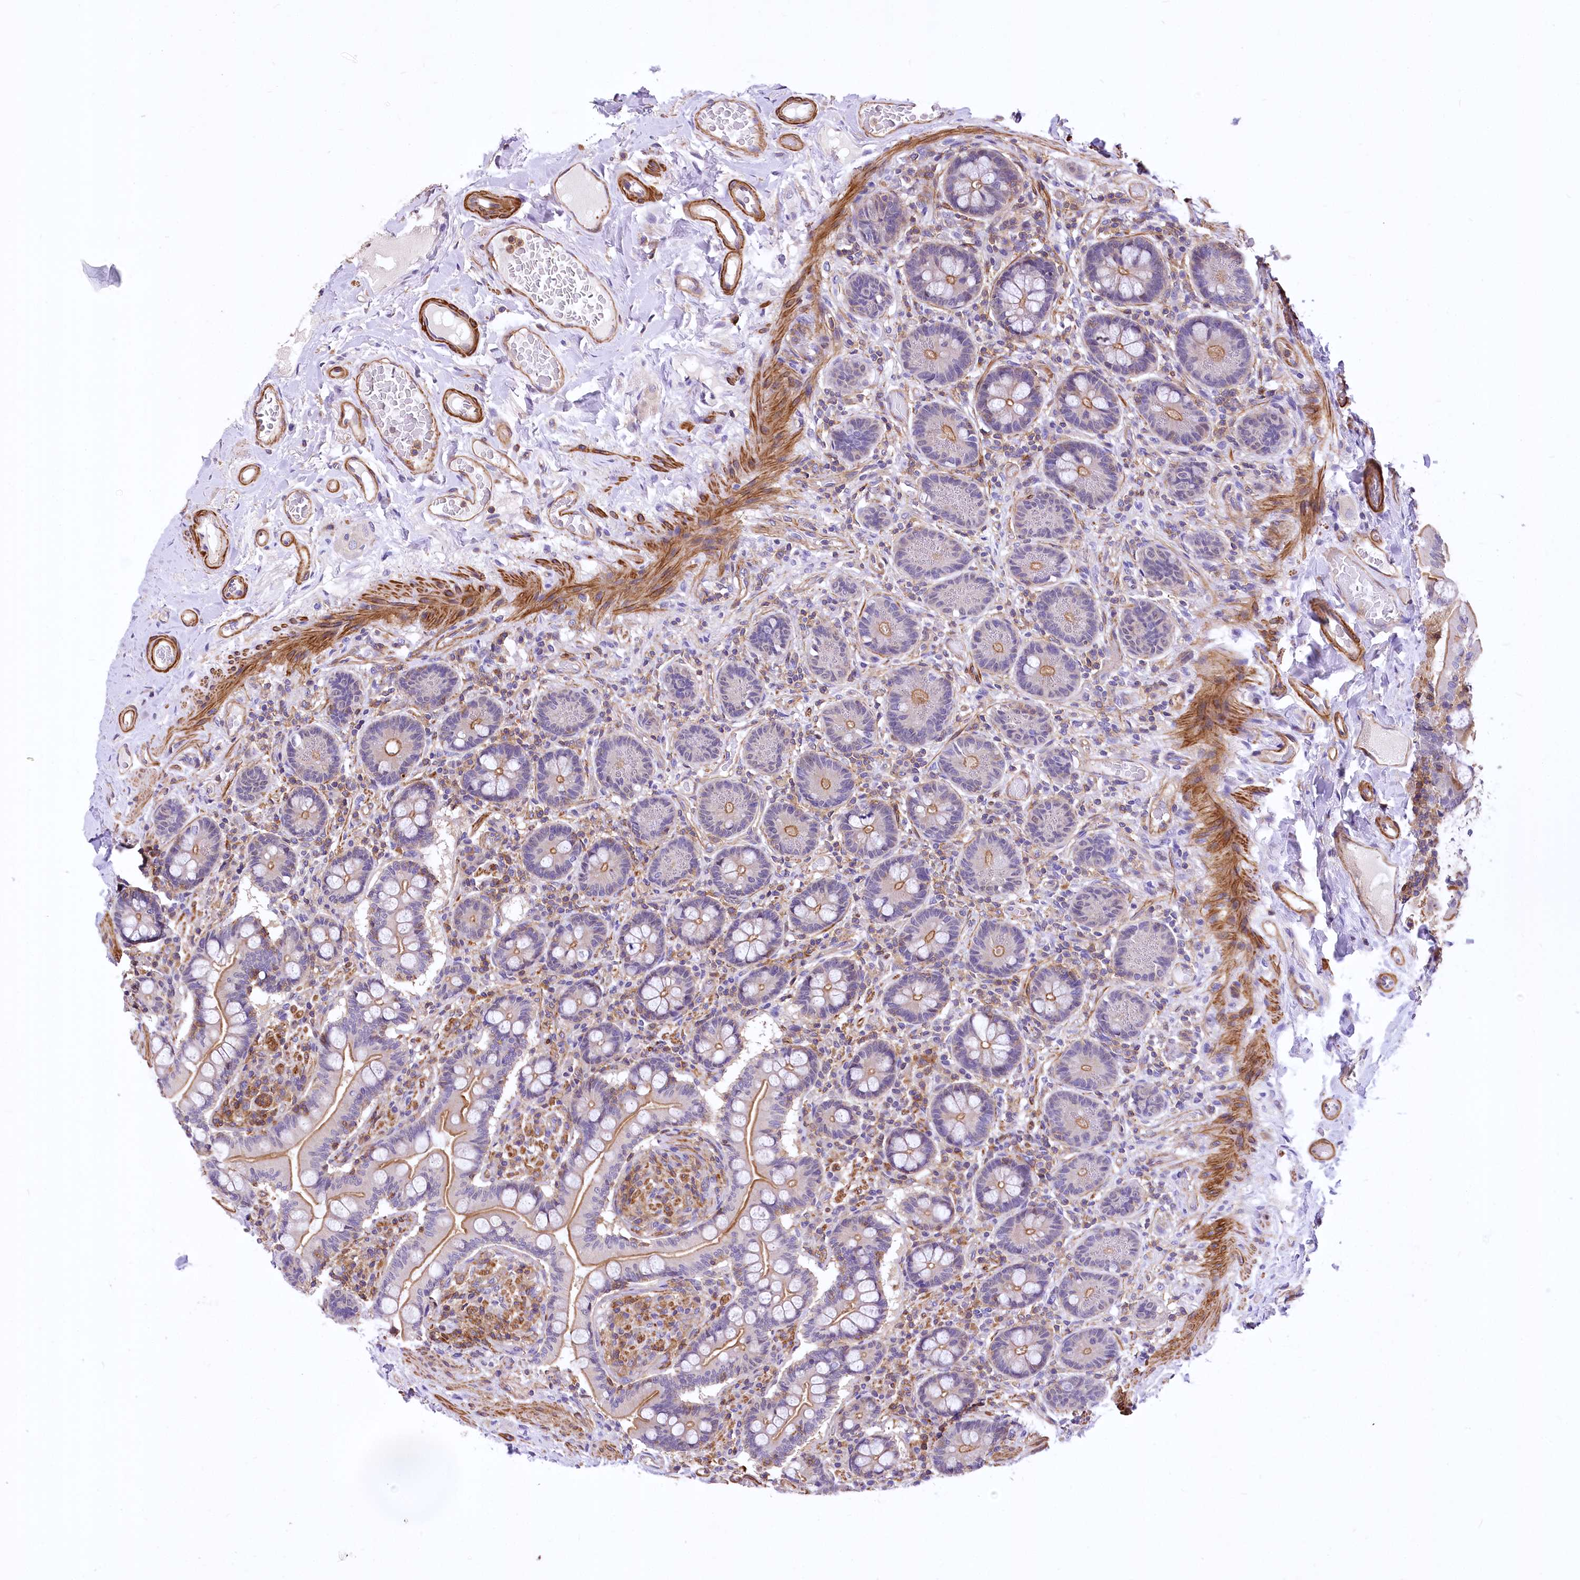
{"staining": {"intensity": "strong", "quantity": "25%-75%", "location": "cytoplasmic/membranous"}, "tissue": "small intestine", "cell_type": "Glandular cells", "image_type": "normal", "snomed": [{"axis": "morphology", "description": "Normal tissue, NOS"}, {"axis": "topography", "description": "Small intestine"}], "caption": "Unremarkable small intestine displays strong cytoplasmic/membranous expression in approximately 25%-75% of glandular cells.", "gene": "DPP3", "patient": {"sex": "female", "age": 64}}